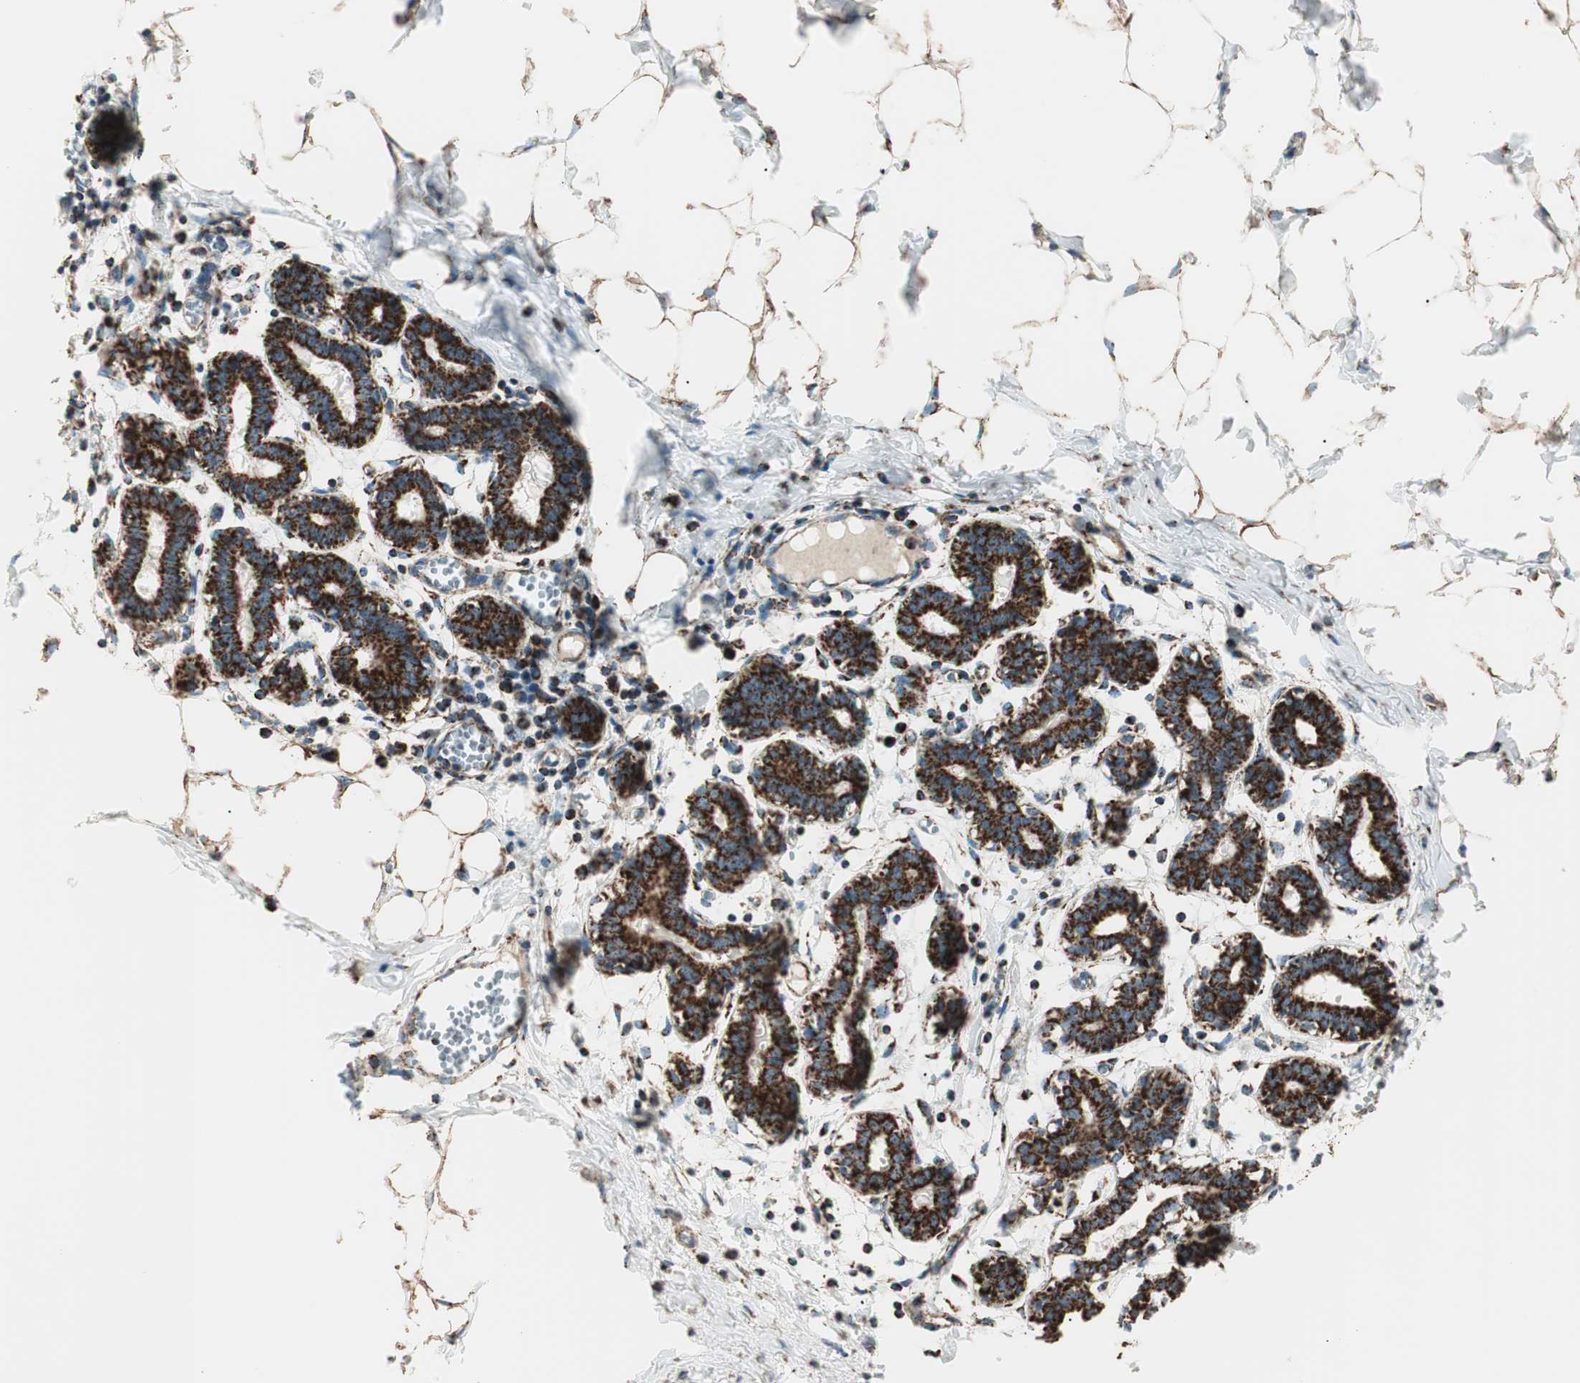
{"staining": {"intensity": "moderate", "quantity": ">75%", "location": "cytoplasmic/membranous"}, "tissue": "breast", "cell_type": "Adipocytes", "image_type": "normal", "snomed": [{"axis": "morphology", "description": "Normal tissue, NOS"}, {"axis": "topography", "description": "Breast"}], "caption": "Protein expression analysis of unremarkable breast reveals moderate cytoplasmic/membranous expression in approximately >75% of adipocytes.", "gene": "TOMM22", "patient": {"sex": "female", "age": 27}}